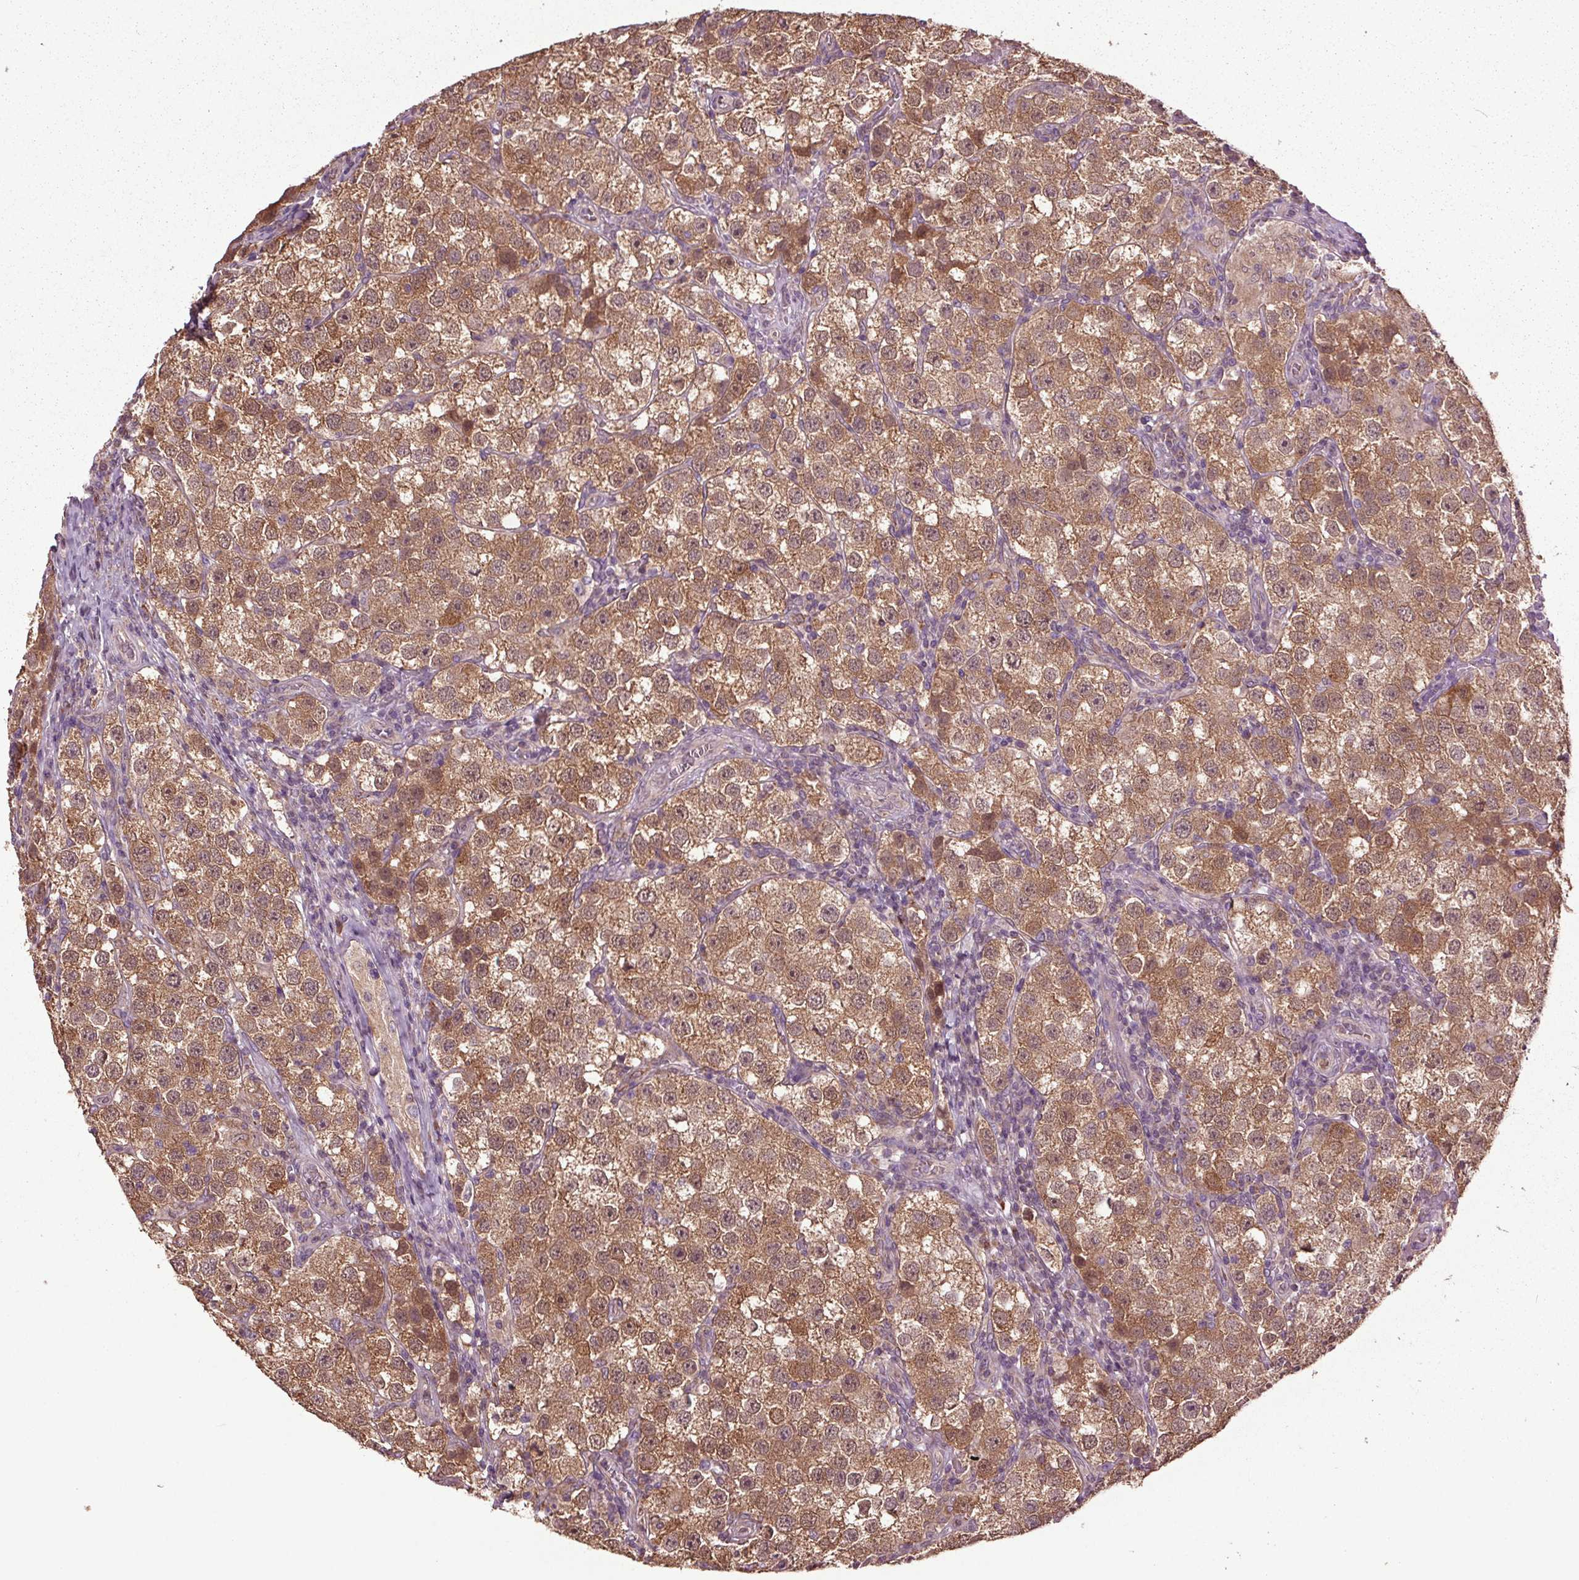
{"staining": {"intensity": "moderate", "quantity": ">75%", "location": "cytoplasmic/membranous"}, "tissue": "testis cancer", "cell_type": "Tumor cells", "image_type": "cancer", "snomed": [{"axis": "morphology", "description": "Seminoma, NOS"}, {"axis": "topography", "description": "Testis"}], "caption": "Approximately >75% of tumor cells in human testis seminoma show moderate cytoplasmic/membranous protein staining as visualized by brown immunohistochemical staining.", "gene": "RNPEP", "patient": {"sex": "male", "age": 37}}